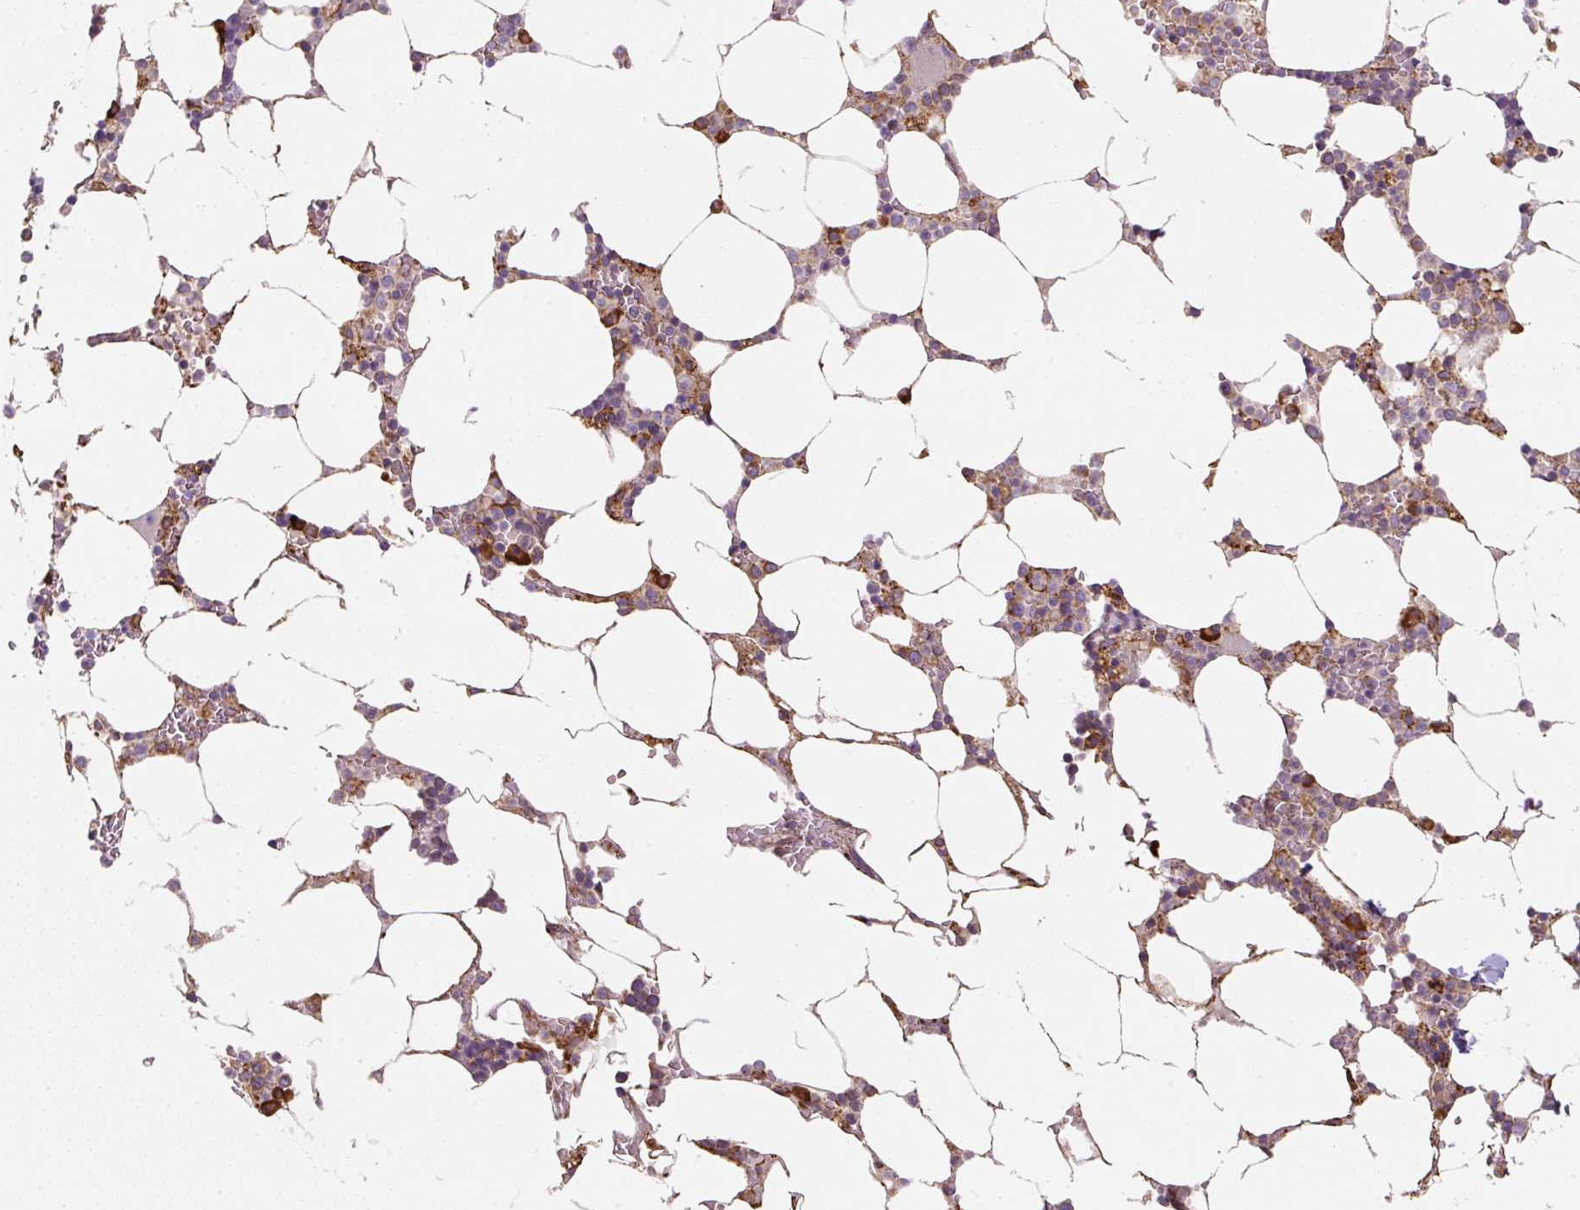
{"staining": {"intensity": "moderate", "quantity": "25%-75%", "location": "cytoplasmic/membranous"}, "tissue": "bone marrow", "cell_type": "Hematopoietic cells", "image_type": "normal", "snomed": [{"axis": "morphology", "description": "Normal tissue, NOS"}, {"axis": "topography", "description": "Bone marrow"}], "caption": "A brown stain shows moderate cytoplasmic/membranous positivity of a protein in hematopoietic cells of benign human bone marrow. (Stains: DAB in brown, nuclei in blue, Microscopy: brightfield microscopy at high magnification).", "gene": "PRKCSH", "patient": {"sex": "male", "age": 64}}